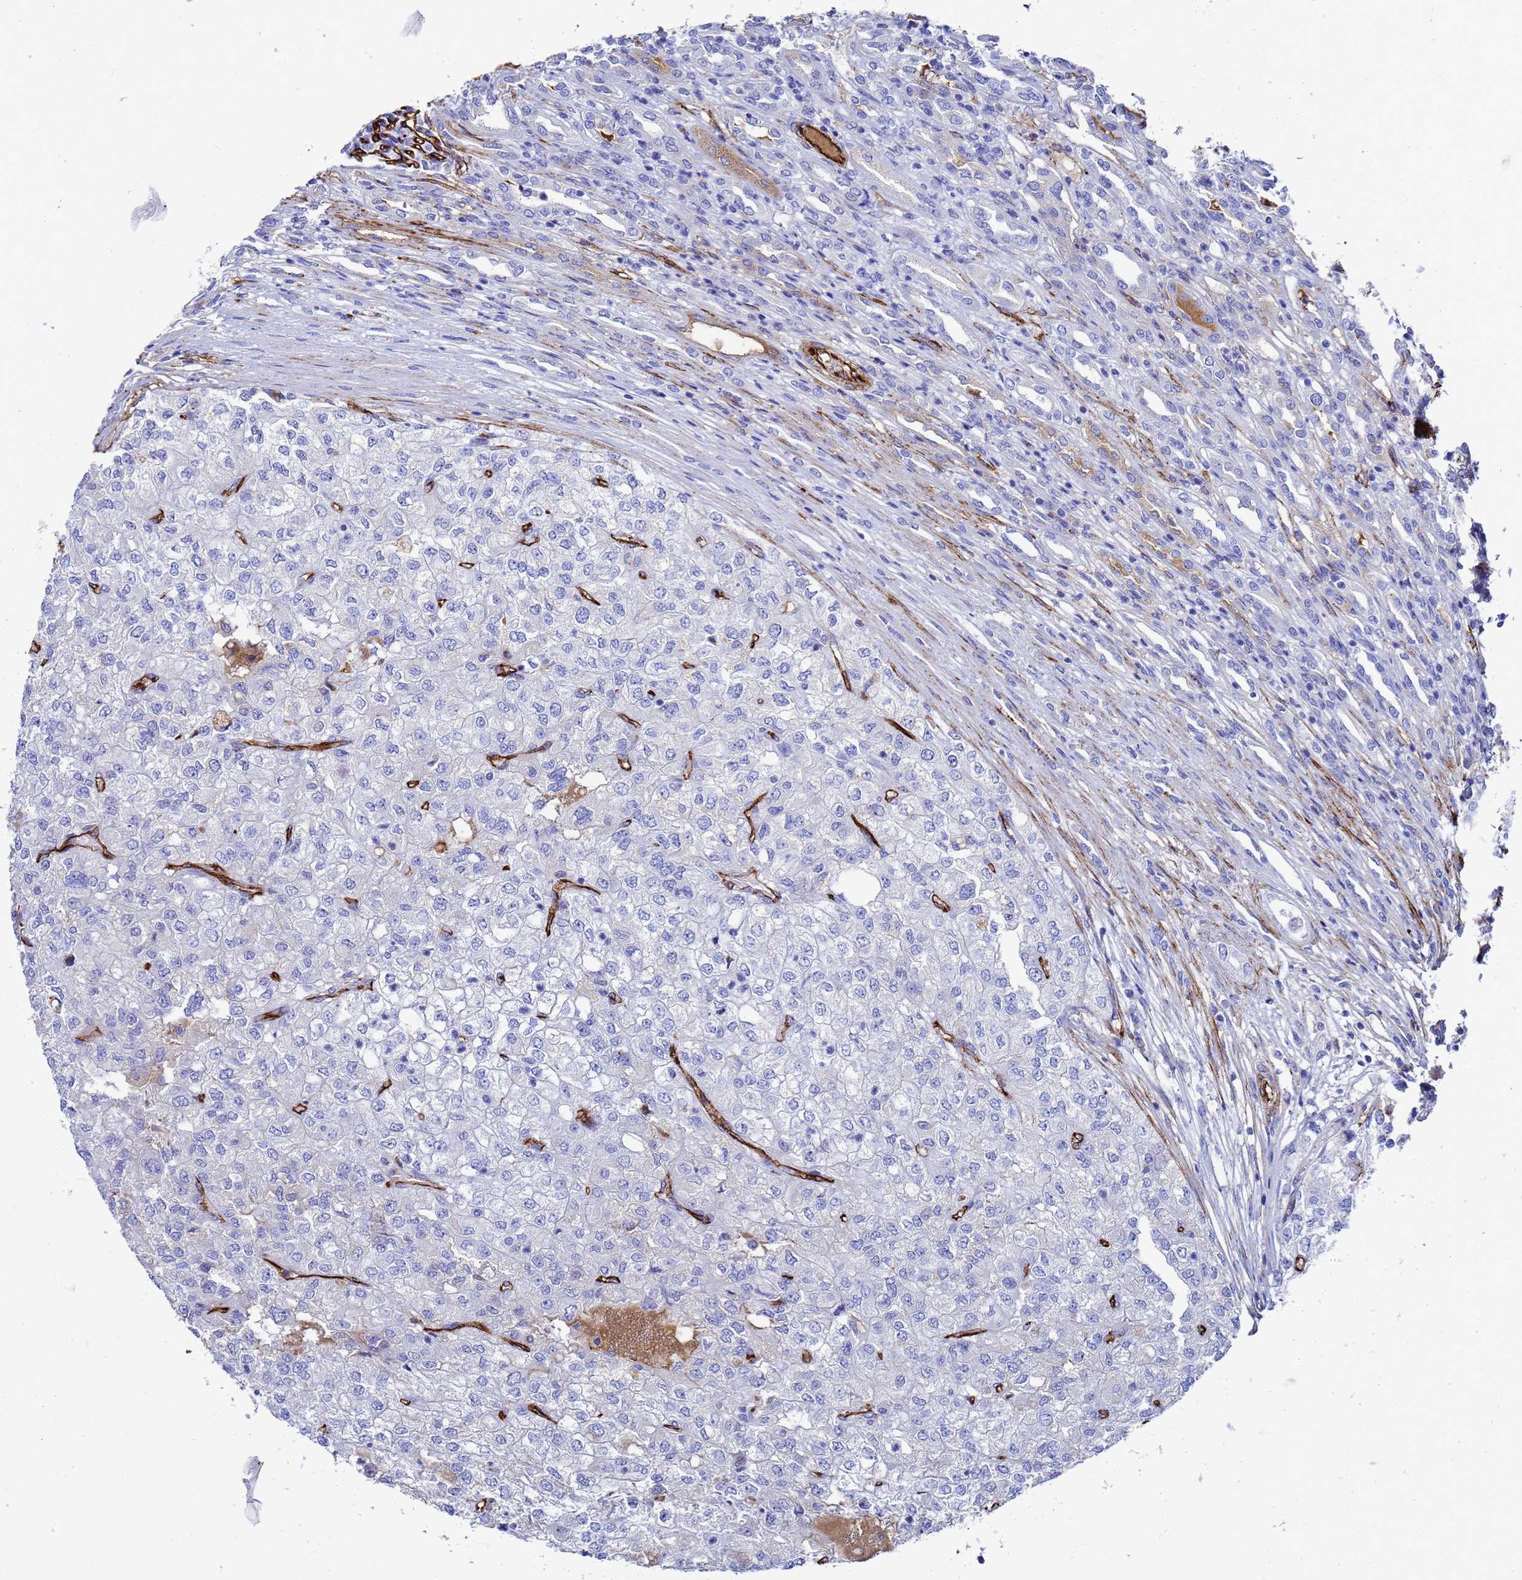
{"staining": {"intensity": "negative", "quantity": "none", "location": "none"}, "tissue": "renal cancer", "cell_type": "Tumor cells", "image_type": "cancer", "snomed": [{"axis": "morphology", "description": "Adenocarcinoma, NOS"}, {"axis": "topography", "description": "Kidney"}], "caption": "The immunohistochemistry image has no significant expression in tumor cells of renal cancer (adenocarcinoma) tissue. (DAB IHC, high magnification).", "gene": "ADIPOQ", "patient": {"sex": "female", "age": 54}}